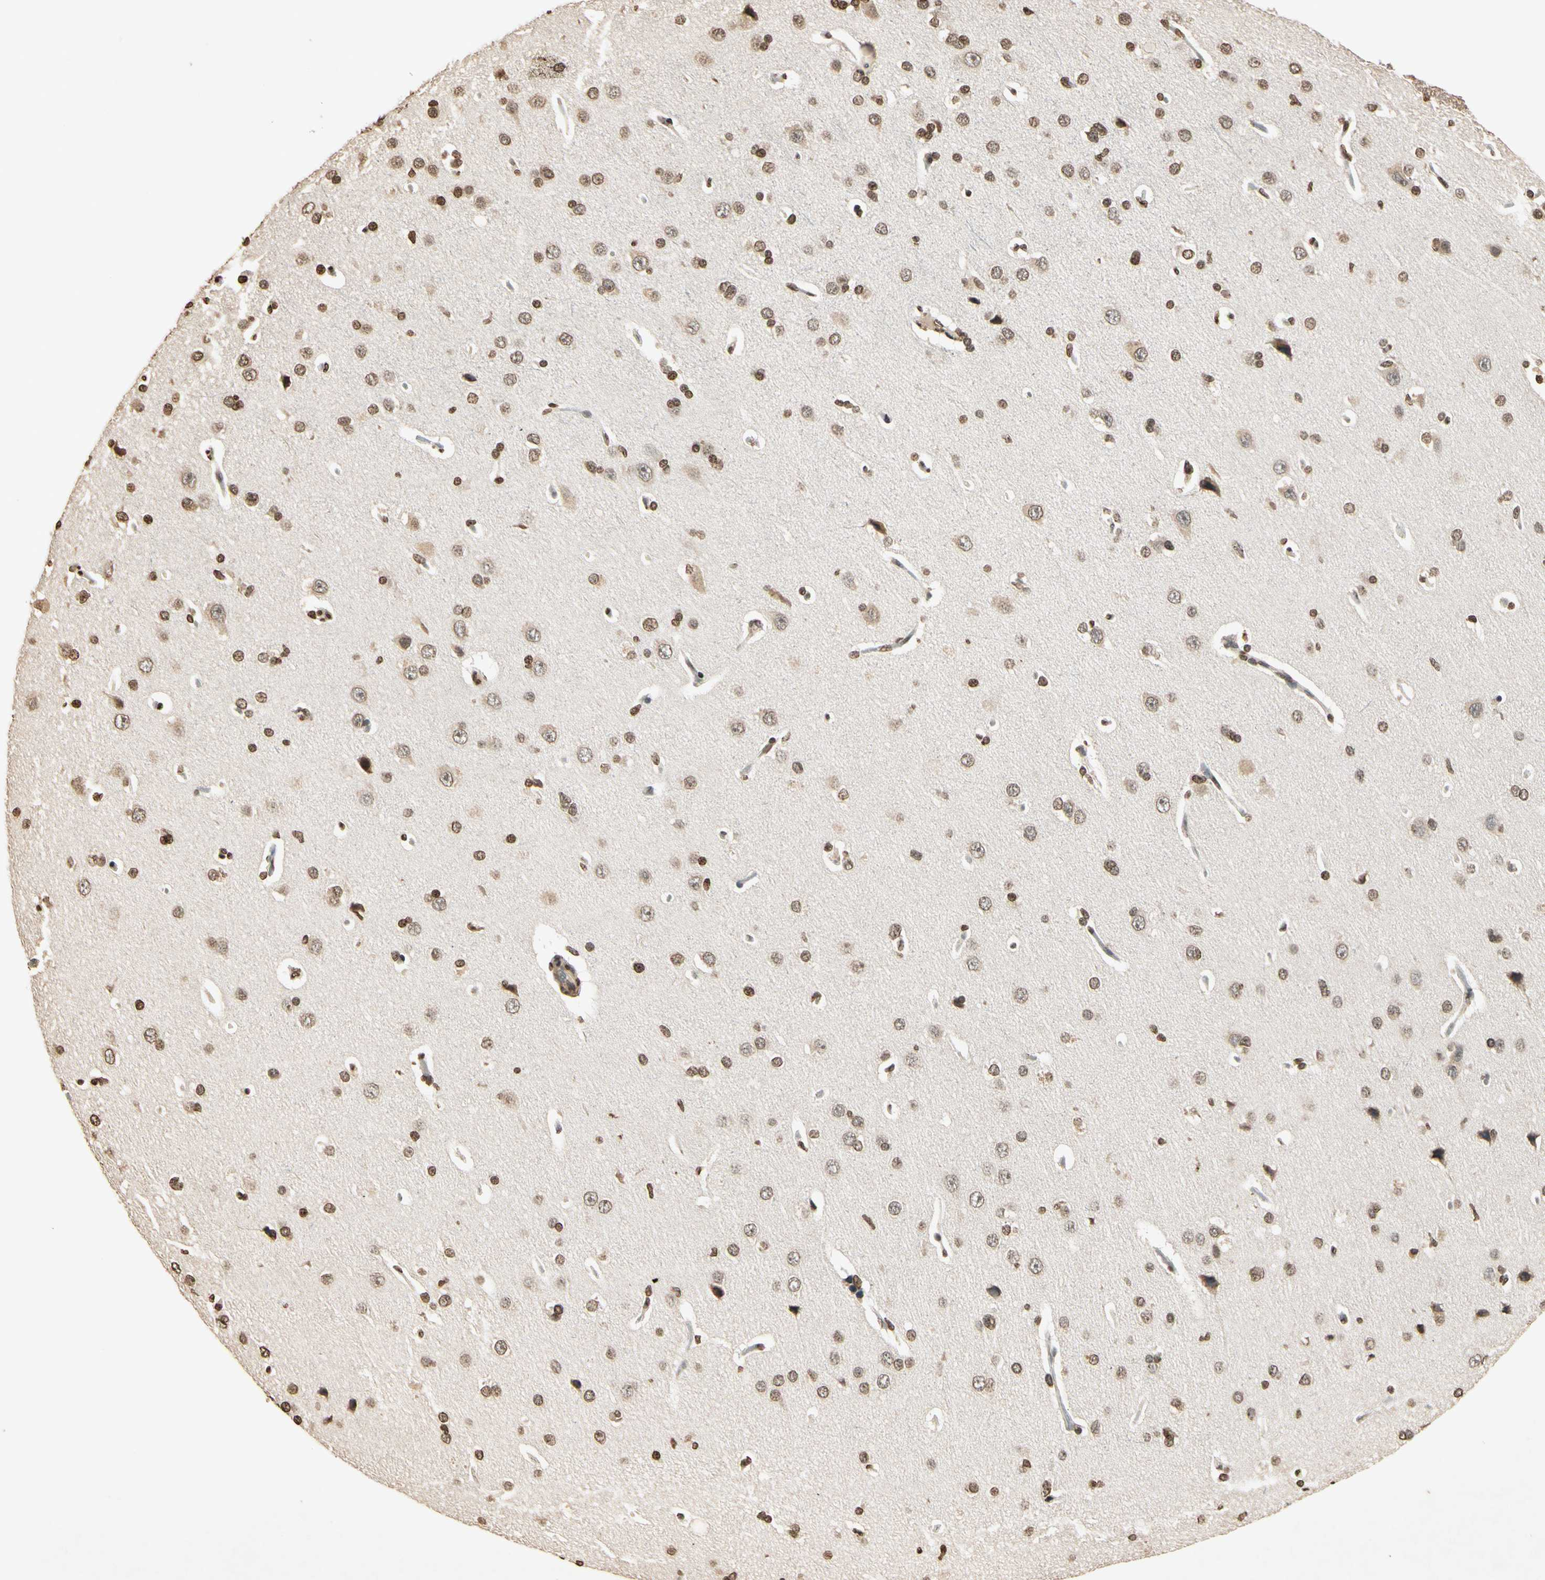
{"staining": {"intensity": "moderate", "quantity": ">75%", "location": "nuclear"}, "tissue": "cerebral cortex", "cell_type": "Endothelial cells", "image_type": "normal", "snomed": [{"axis": "morphology", "description": "Normal tissue, NOS"}, {"axis": "topography", "description": "Cerebral cortex"}], "caption": "Protein expression analysis of benign cerebral cortex displays moderate nuclear positivity in about >75% of endothelial cells. Nuclei are stained in blue.", "gene": "TOP1", "patient": {"sex": "male", "age": 62}}